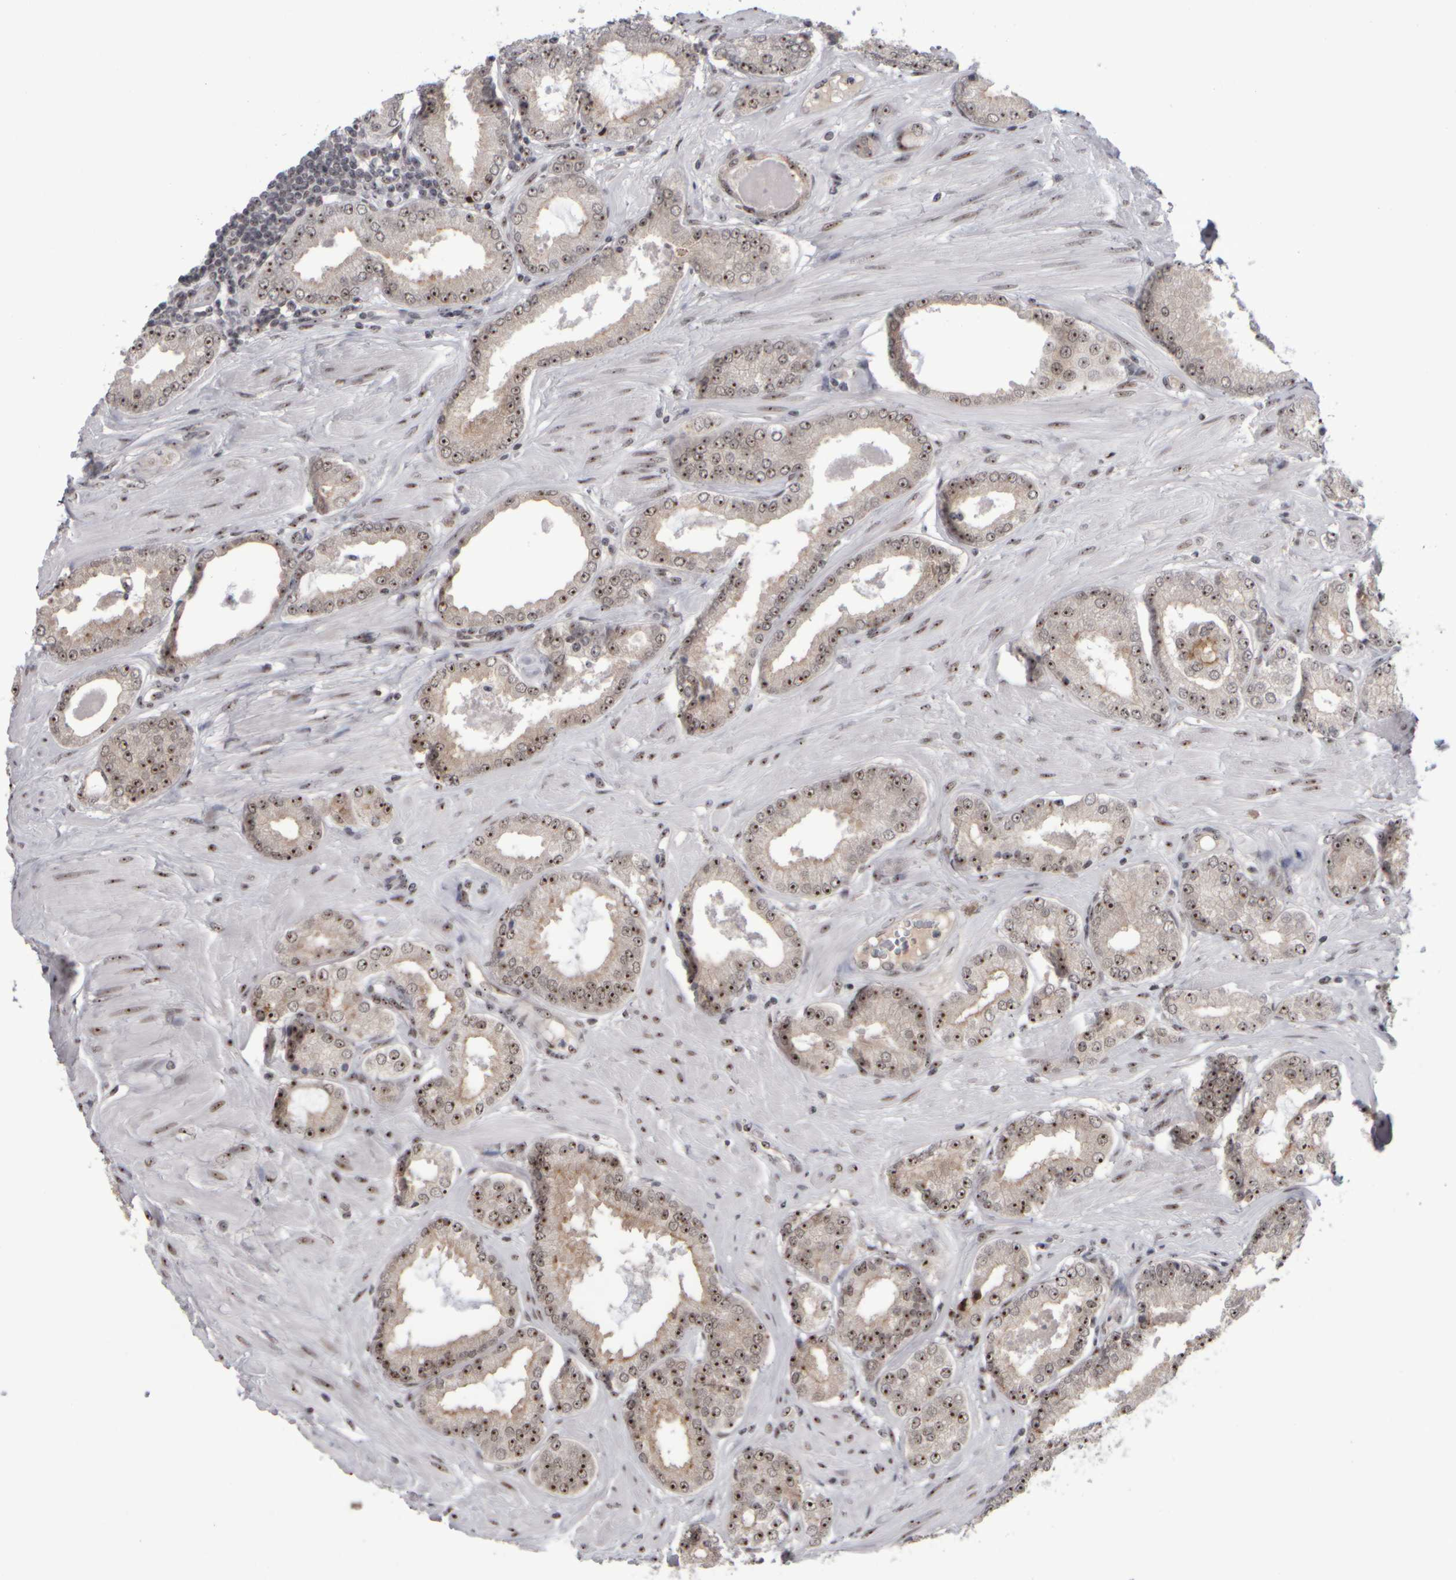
{"staining": {"intensity": "moderate", "quantity": ">75%", "location": "nuclear"}, "tissue": "prostate cancer", "cell_type": "Tumor cells", "image_type": "cancer", "snomed": [{"axis": "morphology", "description": "Adenocarcinoma, Low grade"}, {"axis": "topography", "description": "Prostate"}], "caption": "IHC (DAB) staining of human adenocarcinoma (low-grade) (prostate) demonstrates moderate nuclear protein positivity in approximately >75% of tumor cells. Using DAB (brown) and hematoxylin (blue) stains, captured at high magnification using brightfield microscopy.", "gene": "SURF6", "patient": {"sex": "male", "age": 62}}